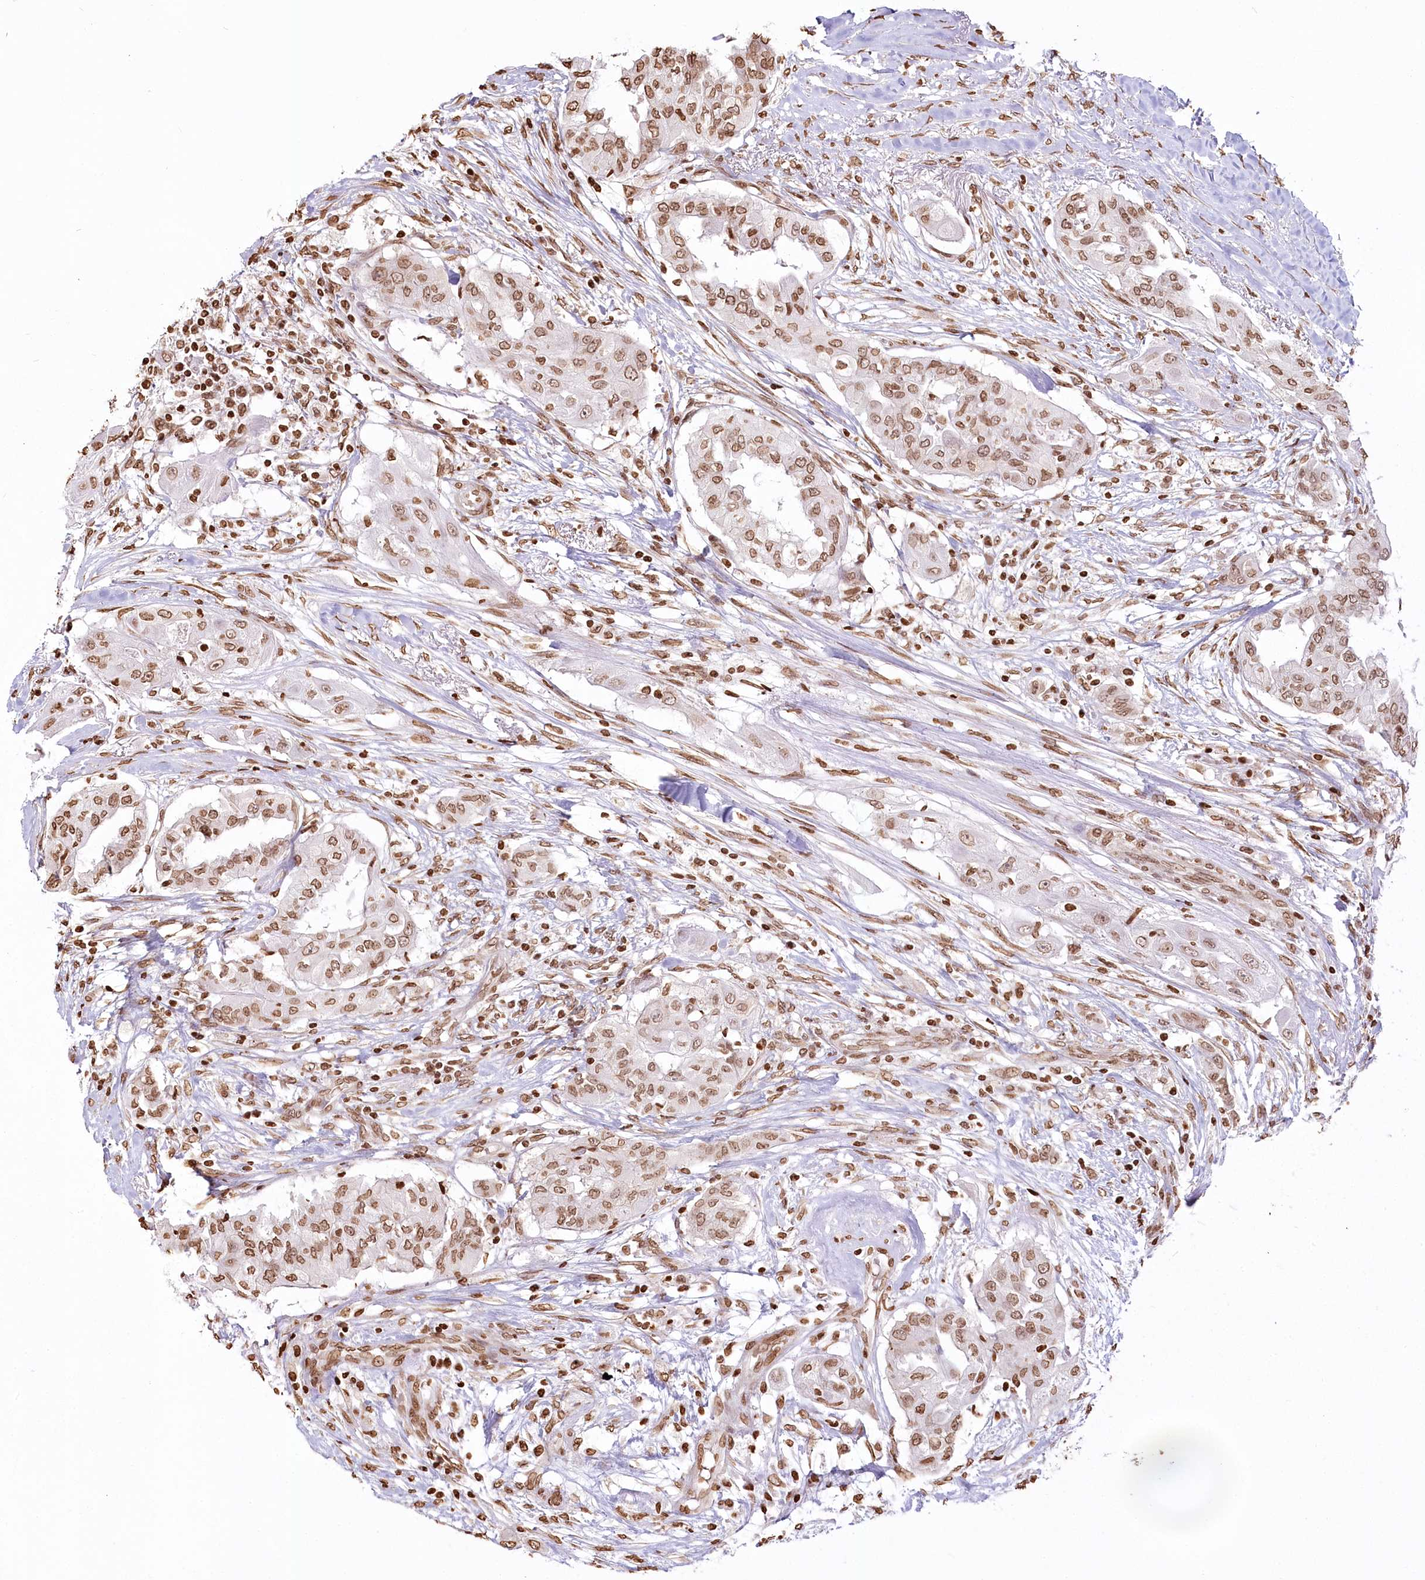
{"staining": {"intensity": "moderate", "quantity": ">75%", "location": "nuclear"}, "tissue": "thyroid cancer", "cell_type": "Tumor cells", "image_type": "cancer", "snomed": [{"axis": "morphology", "description": "Papillary adenocarcinoma, NOS"}, {"axis": "topography", "description": "Thyroid gland"}], "caption": "Immunohistochemical staining of thyroid papillary adenocarcinoma displays medium levels of moderate nuclear staining in about >75% of tumor cells.", "gene": "FAM13A", "patient": {"sex": "female", "age": 59}}